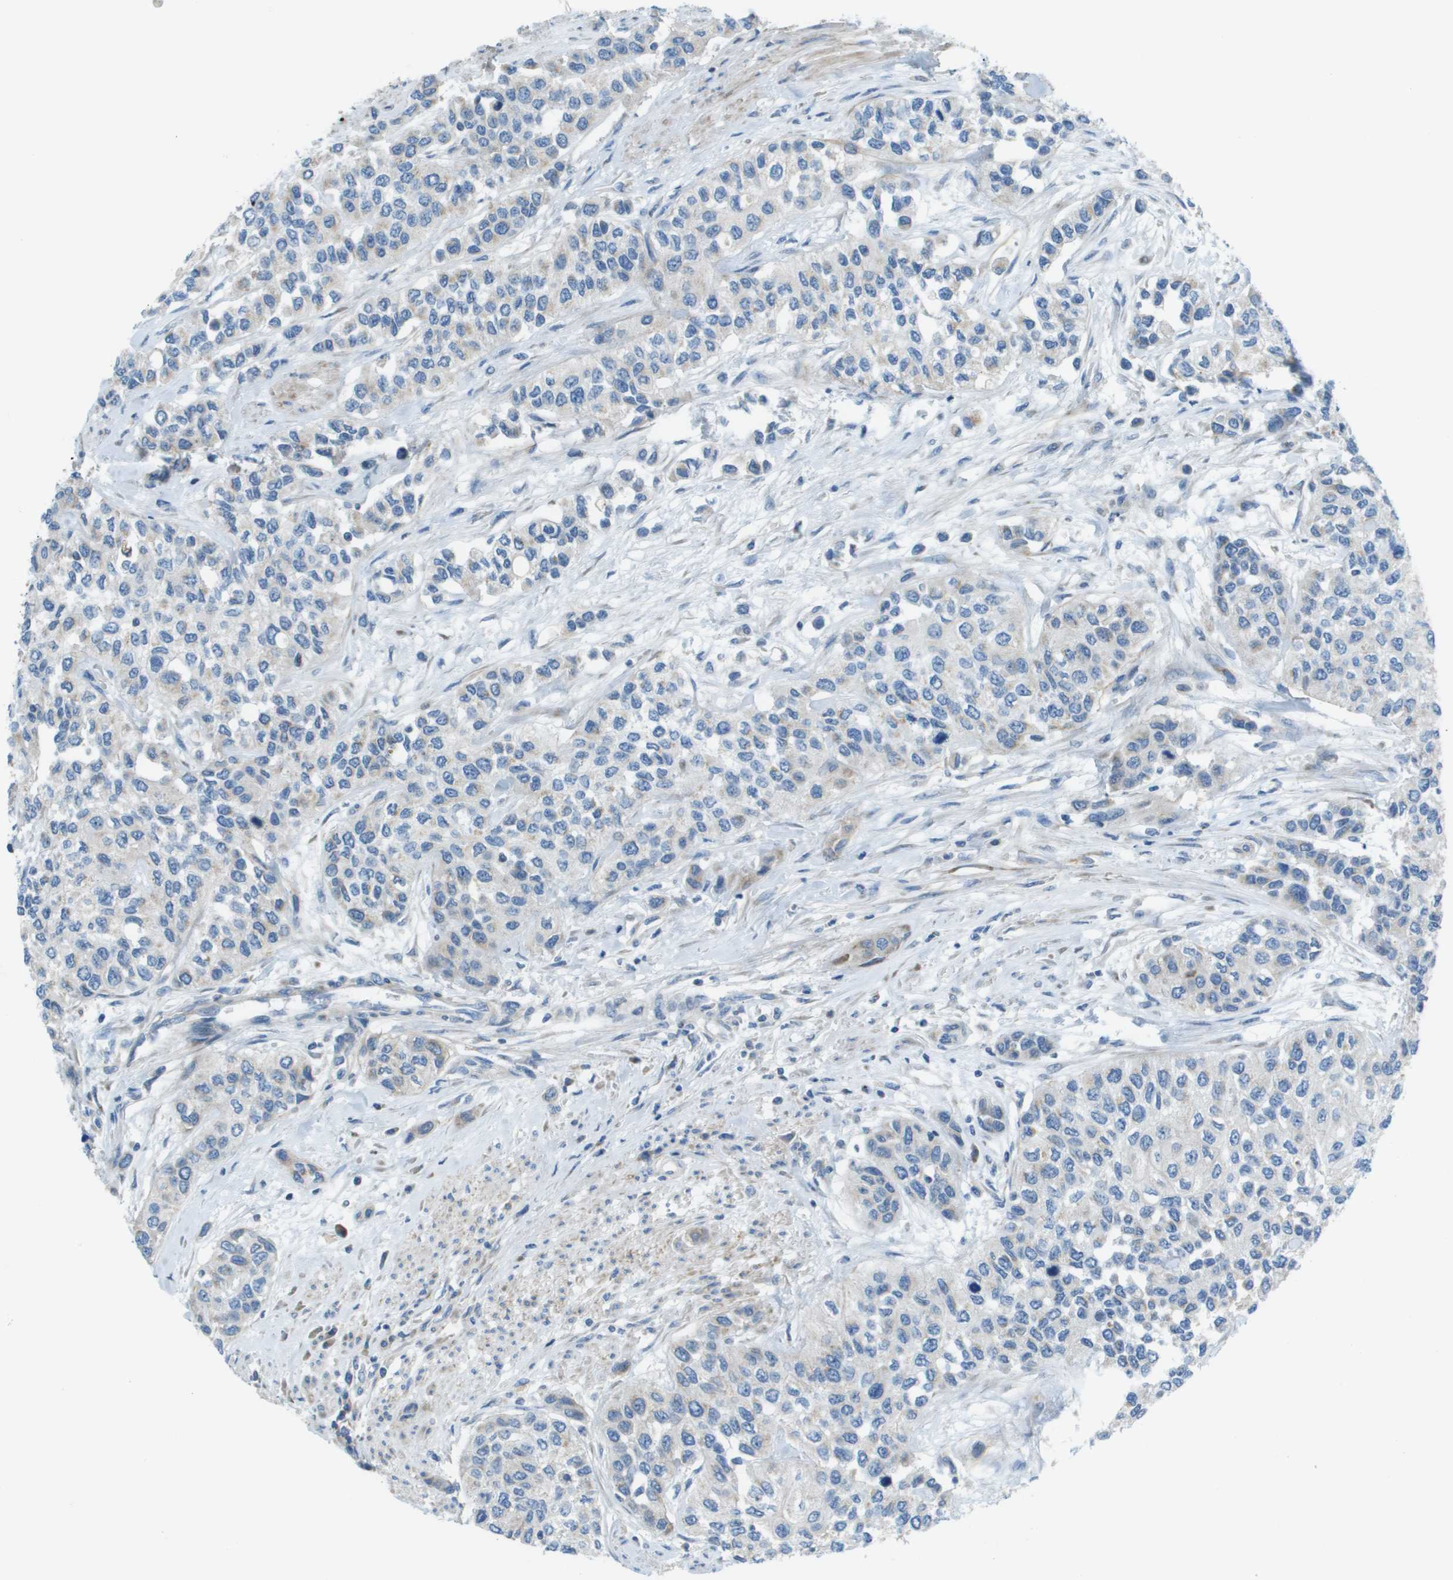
{"staining": {"intensity": "negative", "quantity": "none", "location": "none"}, "tissue": "urothelial cancer", "cell_type": "Tumor cells", "image_type": "cancer", "snomed": [{"axis": "morphology", "description": "Urothelial carcinoma, High grade"}, {"axis": "topography", "description": "Urinary bladder"}], "caption": "This micrograph is of urothelial cancer stained with immunohistochemistry to label a protein in brown with the nuclei are counter-stained blue. There is no expression in tumor cells.", "gene": "GALNT6", "patient": {"sex": "female", "age": 56}}